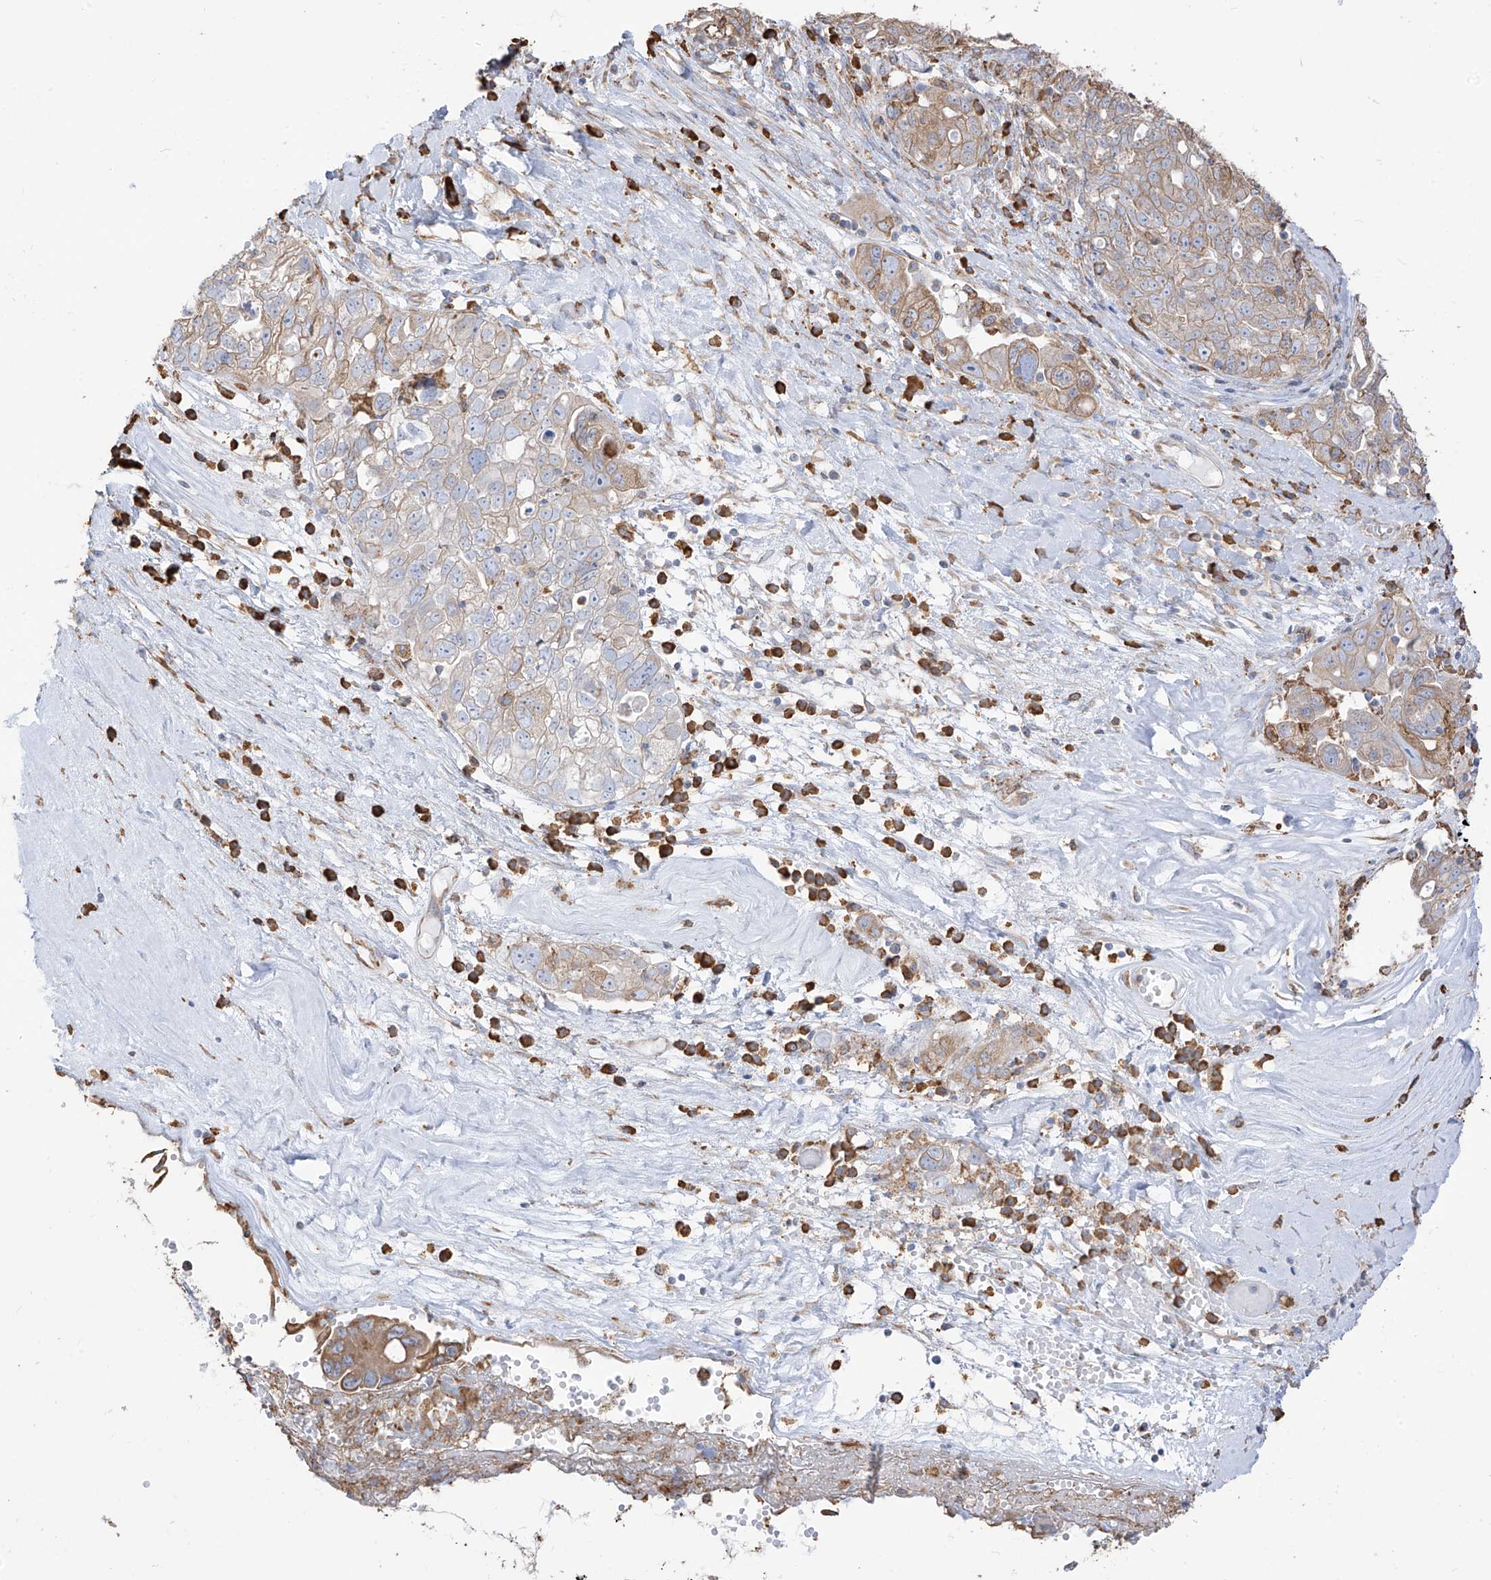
{"staining": {"intensity": "moderate", "quantity": "25%-75%", "location": "cytoplasmic/membranous"}, "tissue": "ovarian cancer", "cell_type": "Tumor cells", "image_type": "cancer", "snomed": [{"axis": "morphology", "description": "Carcinoma, NOS"}, {"axis": "morphology", "description": "Cystadenocarcinoma, serous, NOS"}, {"axis": "topography", "description": "Ovary"}], "caption": "There is medium levels of moderate cytoplasmic/membranous expression in tumor cells of ovarian cancer (serous cystadenocarcinoma), as demonstrated by immunohistochemical staining (brown color).", "gene": "PDIA6", "patient": {"sex": "female", "age": 69}}